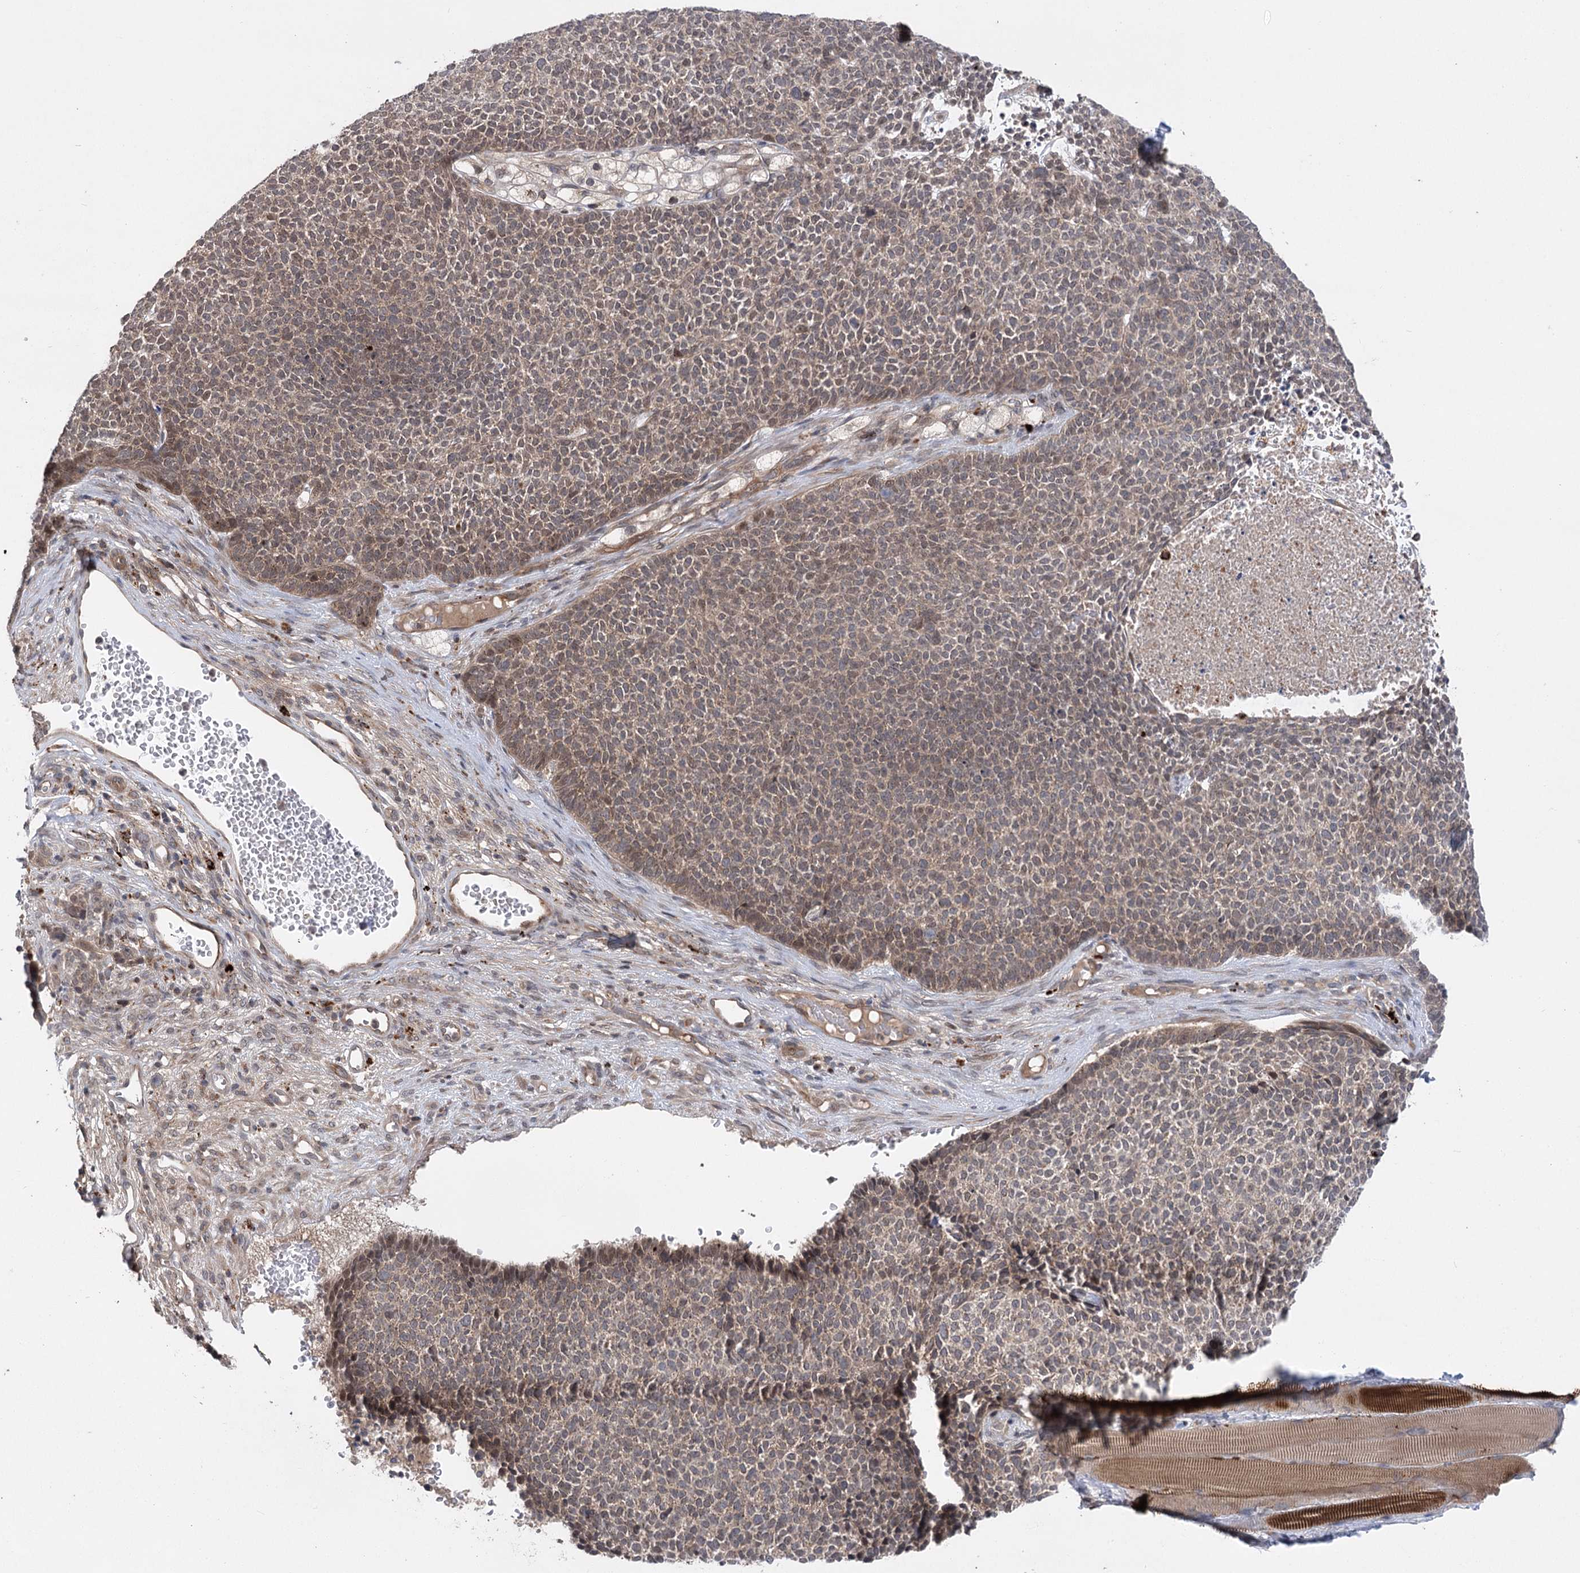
{"staining": {"intensity": "moderate", "quantity": ">75%", "location": "cytoplasmic/membranous"}, "tissue": "skin cancer", "cell_type": "Tumor cells", "image_type": "cancer", "snomed": [{"axis": "morphology", "description": "Basal cell carcinoma"}, {"axis": "topography", "description": "Skin"}], "caption": "Tumor cells display medium levels of moderate cytoplasmic/membranous positivity in approximately >75% of cells in human skin cancer (basal cell carcinoma).", "gene": "METTL24", "patient": {"sex": "female", "age": 84}}